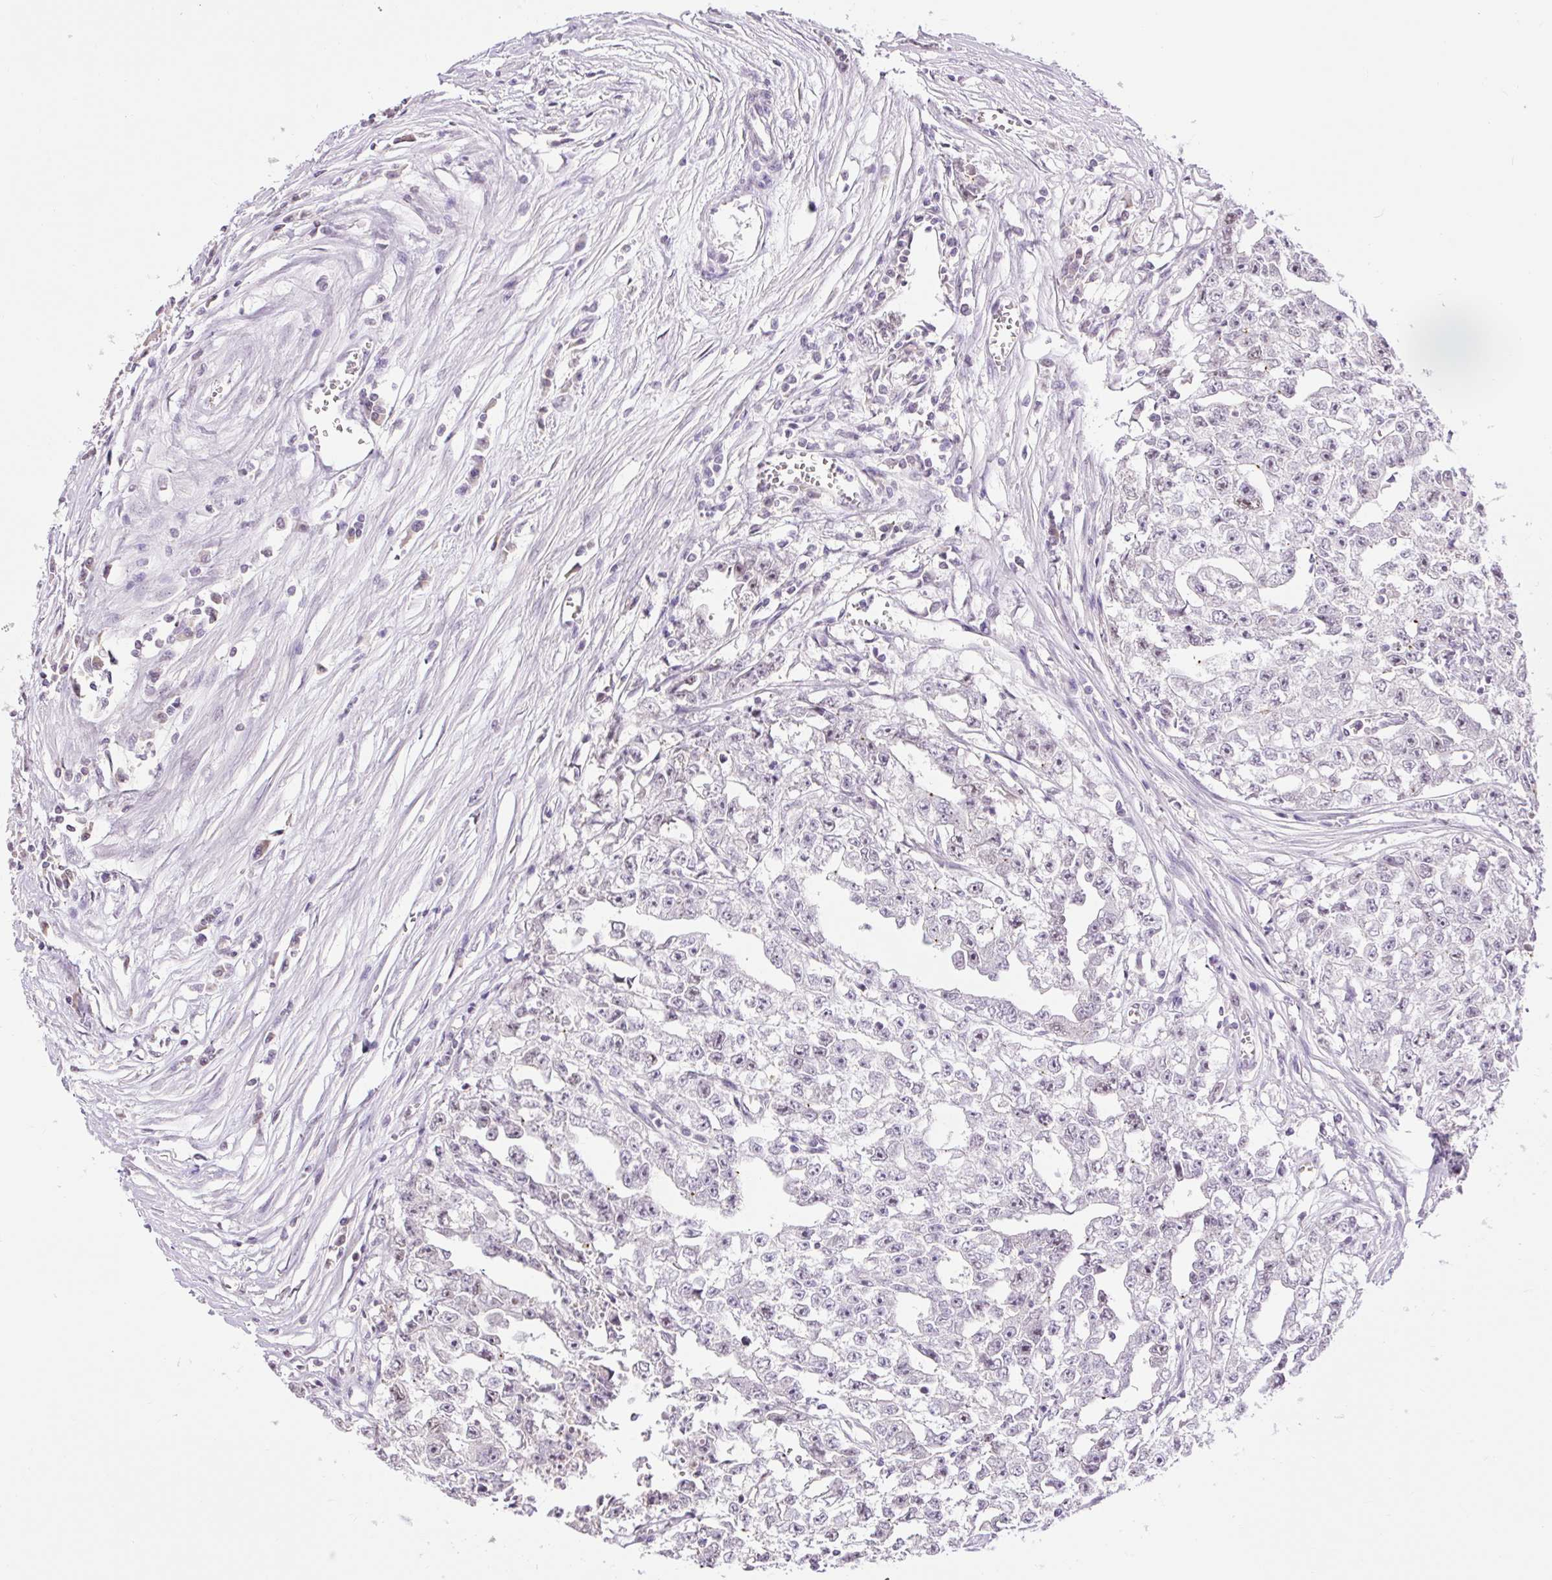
{"staining": {"intensity": "weak", "quantity": "<25%", "location": "nuclear"}, "tissue": "testis cancer", "cell_type": "Tumor cells", "image_type": "cancer", "snomed": [{"axis": "morphology", "description": "Seminoma, NOS"}, {"axis": "morphology", "description": "Carcinoma, Embryonal, NOS"}, {"axis": "topography", "description": "Testis"}], "caption": "Image shows no significant protein expression in tumor cells of seminoma (testis).", "gene": "RACGAP1", "patient": {"sex": "male", "age": 43}}